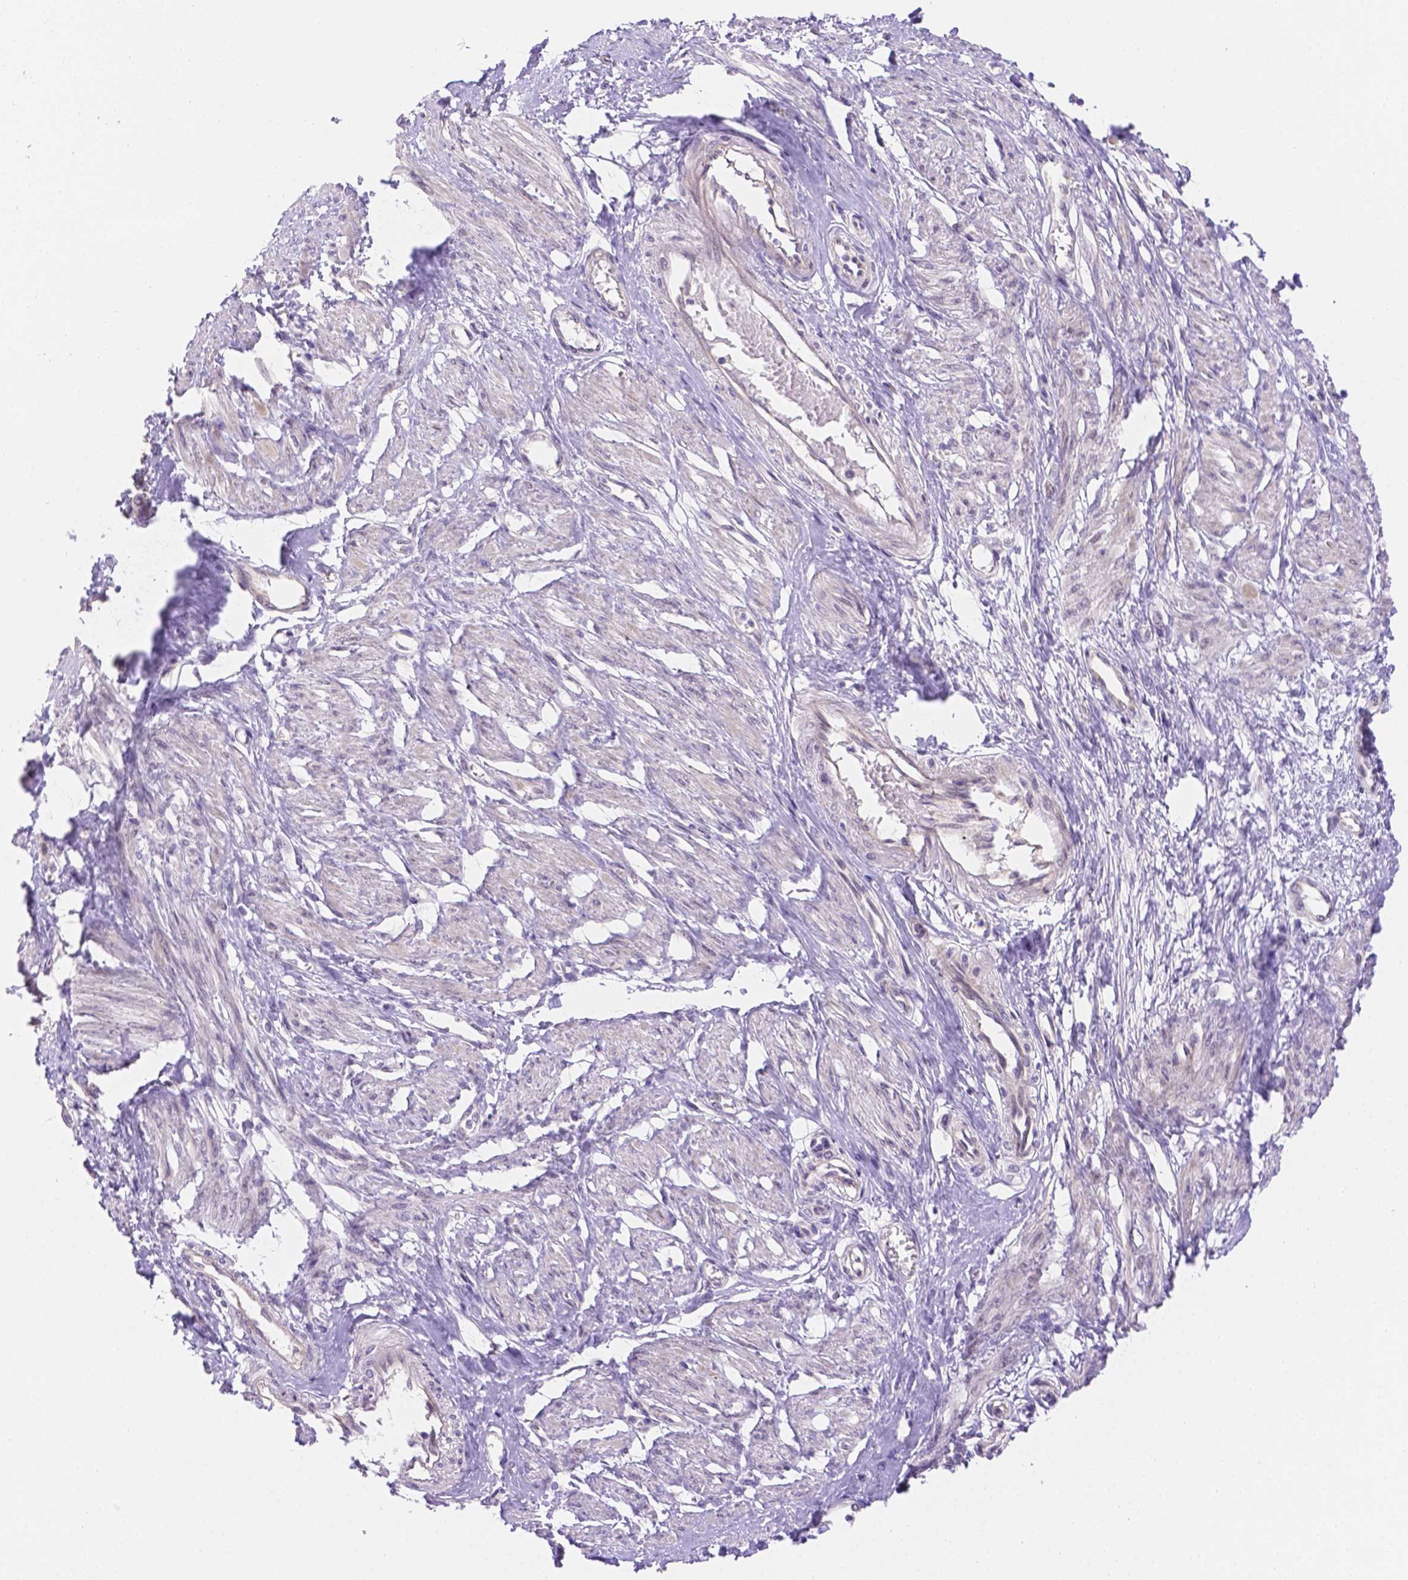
{"staining": {"intensity": "weak", "quantity": "25%-75%", "location": "cytoplasmic/membranous"}, "tissue": "smooth muscle", "cell_type": "Smooth muscle cells", "image_type": "normal", "snomed": [{"axis": "morphology", "description": "Normal tissue, NOS"}, {"axis": "topography", "description": "Smooth muscle"}, {"axis": "topography", "description": "Uterus"}], "caption": "Immunohistochemistry (IHC) histopathology image of benign smooth muscle: human smooth muscle stained using IHC reveals low levels of weak protein expression localized specifically in the cytoplasmic/membranous of smooth muscle cells, appearing as a cytoplasmic/membranous brown color.", "gene": "NXPE2", "patient": {"sex": "female", "age": 39}}